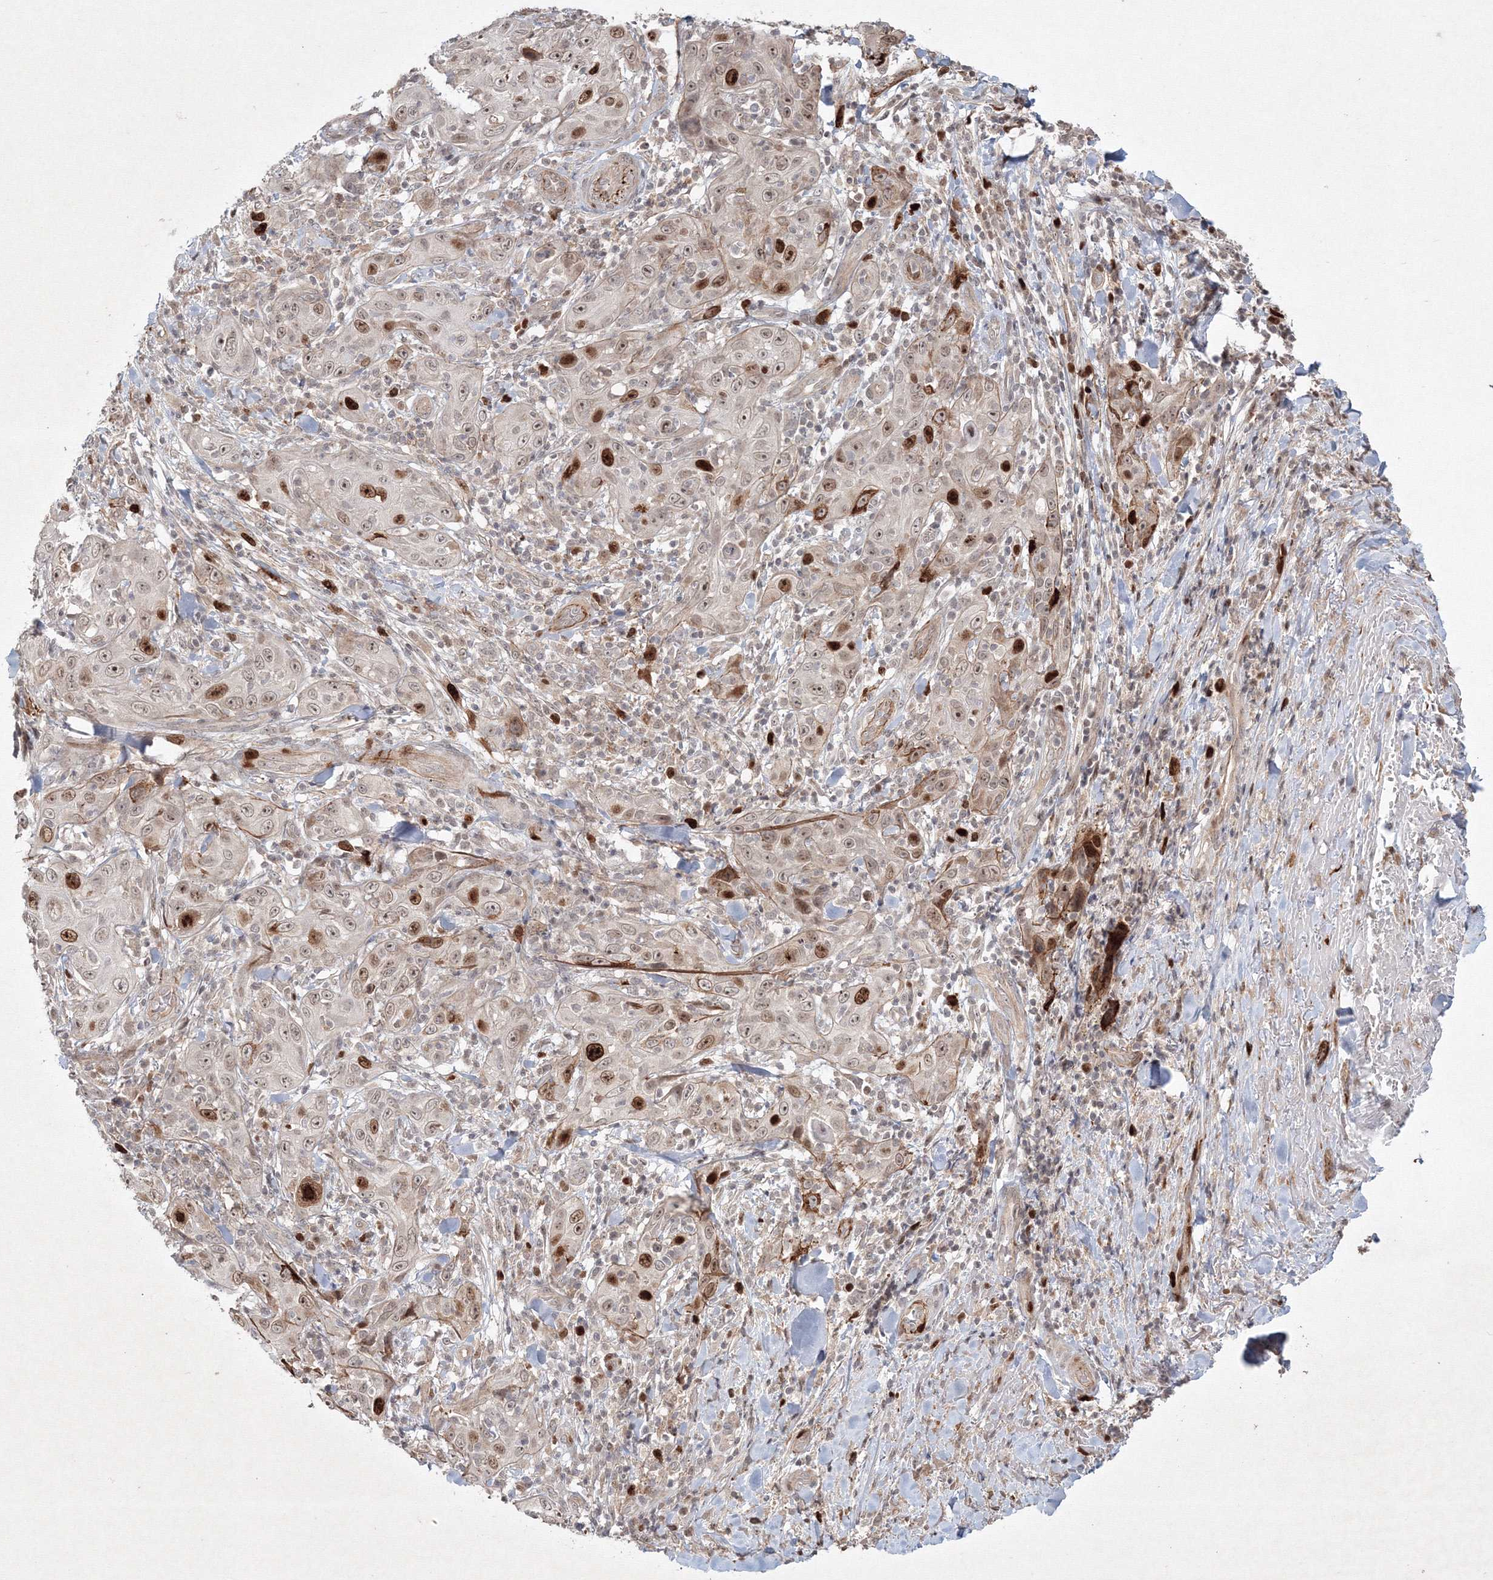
{"staining": {"intensity": "strong", "quantity": "<25%", "location": "cytoplasmic/membranous,nuclear"}, "tissue": "skin cancer", "cell_type": "Tumor cells", "image_type": "cancer", "snomed": [{"axis": "morphology", "description": "Squamous cell carcinoma, NOS"}, {"axis": "topography", "description": "Skin"}], "caption": "Strong cytoplasmic/membranous and nuclear protein staining is identified in about <25% of tumor cells in squamous cell carcinoma (skin).", "gene": "KIF20A", "patient": {"sex": "female", "age": 88}}